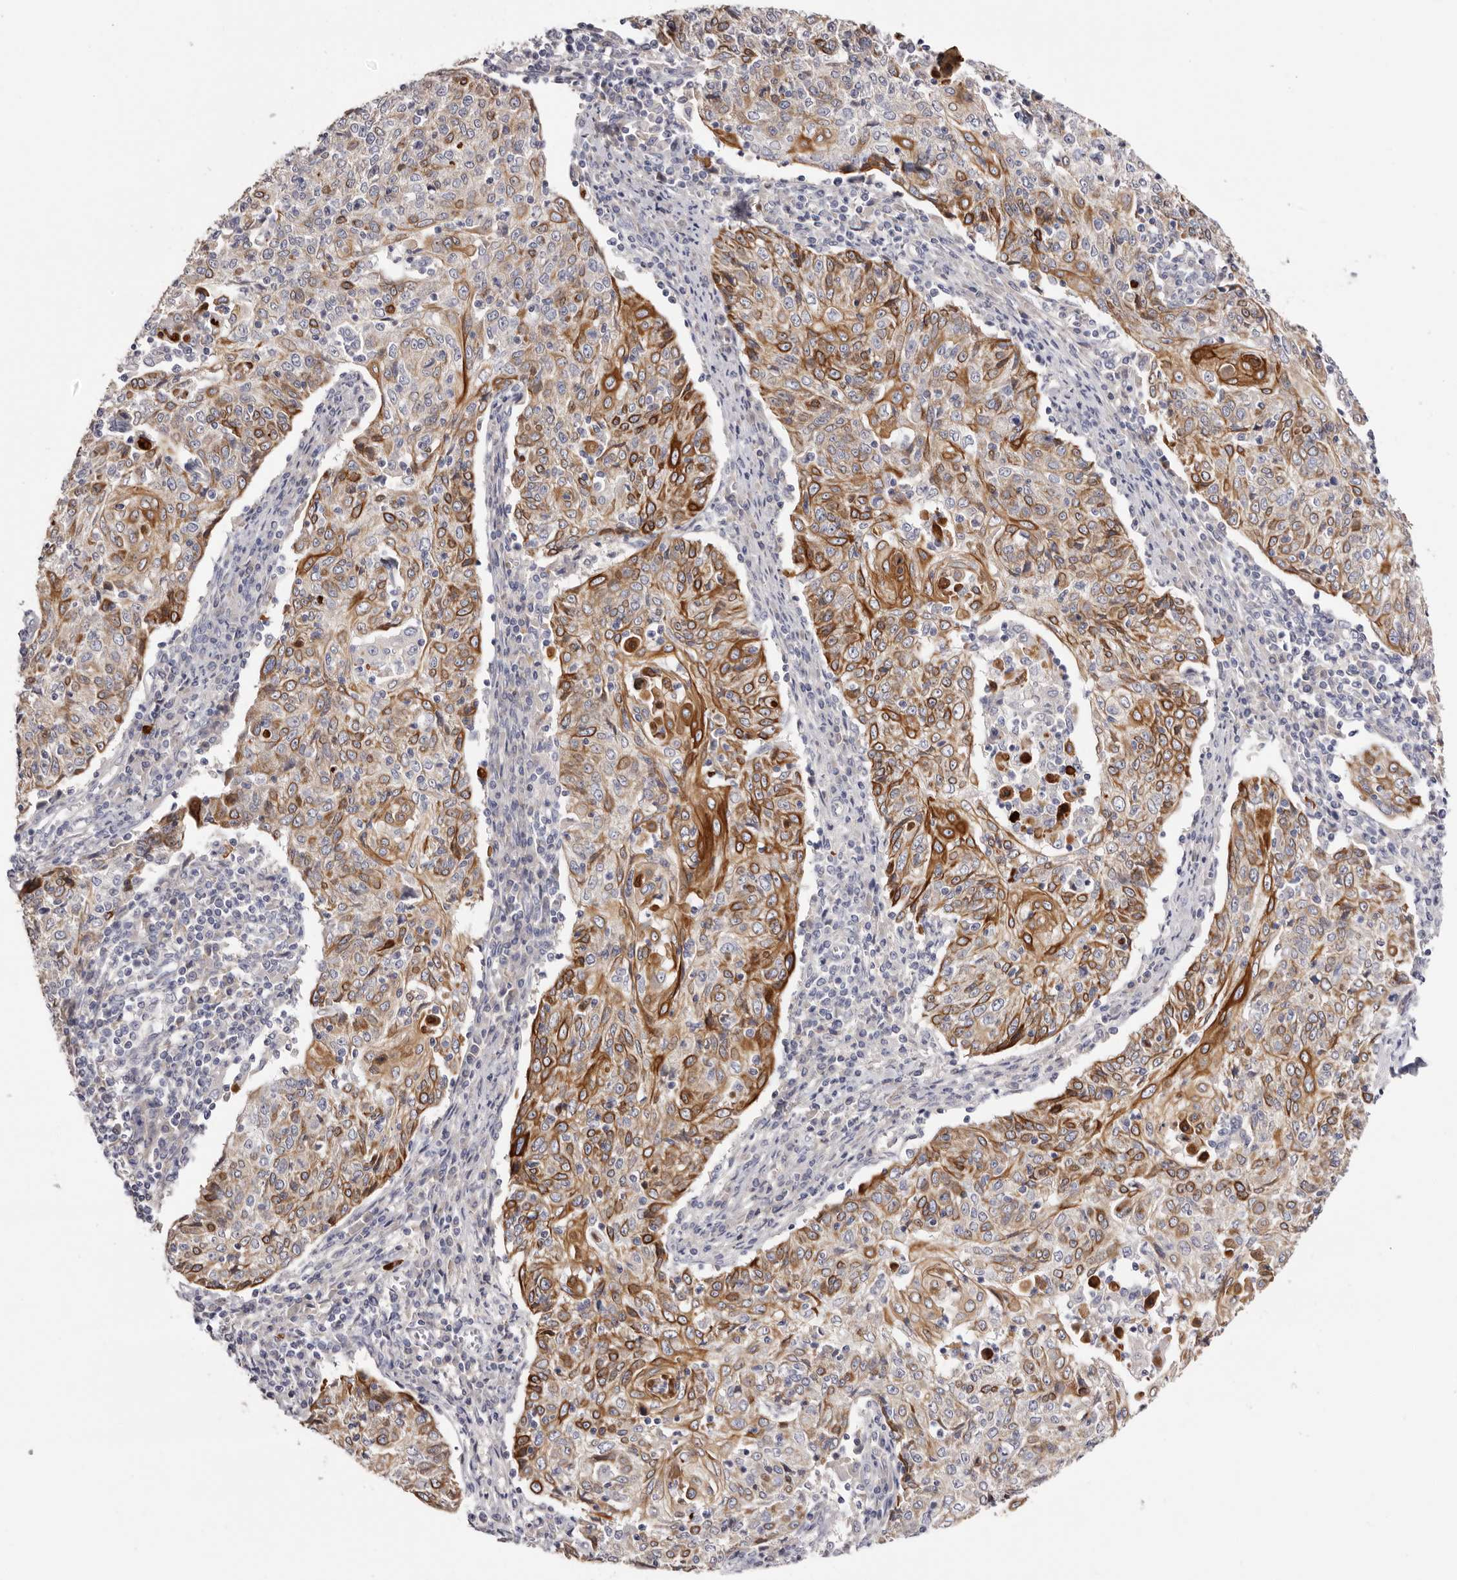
{"staining": {"intensity": "moderate", "quantity": ">75%", "location": "cytoplasmic/membranous"}, "tissue": "cervical cancer", "cell_type": "Tumor cells", "image_type": "cancer", "snomed": [{"axis": "morphology", "description": "Squamous cell carcinoma, NOS"}, {"axis": "topography", "description": "Cervix"}], "caption": "There is medium levels of moderate cytoplasmic/membranous staining in tumor cells of cervical squamous cell carcinoma, as demonstrated by immunohistochemical staining (brown color).", "gene": "STK16", "patient": {"sex": "female", "age": 48}}